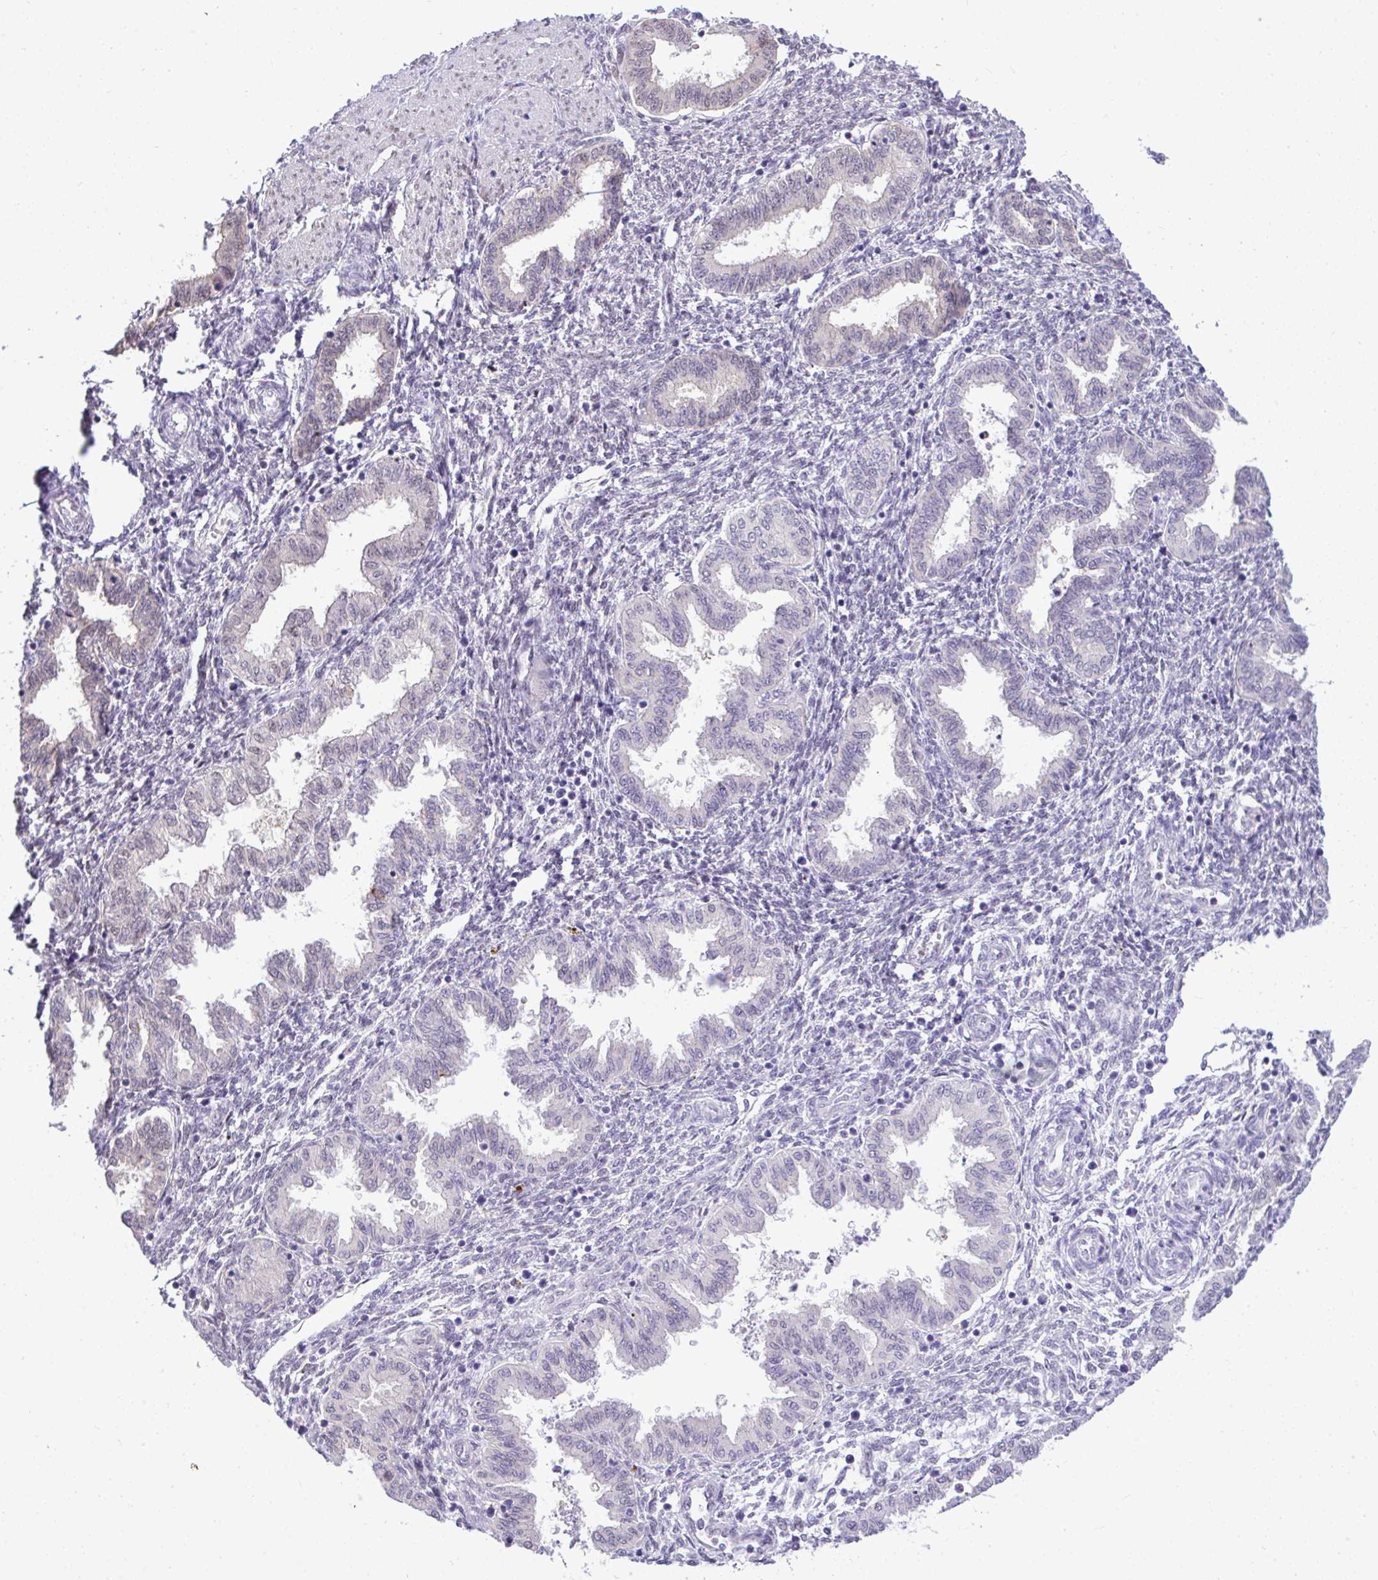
{"staining": {"intensity": "negative", "quantity": "none", "location": "none"}, "tissue": "endometrium", "cell_type": "Cells in endometrial stroma", "image_type": "normal", "snomed": [{"axis": "morphology", "description": "Normal tissue, NOS"}, {"axis": "topography", "description": "Endometrium"}], "caption": "A histopathology image of human endometrium is negative for staining in cells in endometrial stroma. (Stains: DAB IHC with hematoxylin counter stain, Microscopy: brightfield microscopy at high magnification).", "gene": "ZNF485", "patient": {"sex": "female", "age": 33}}